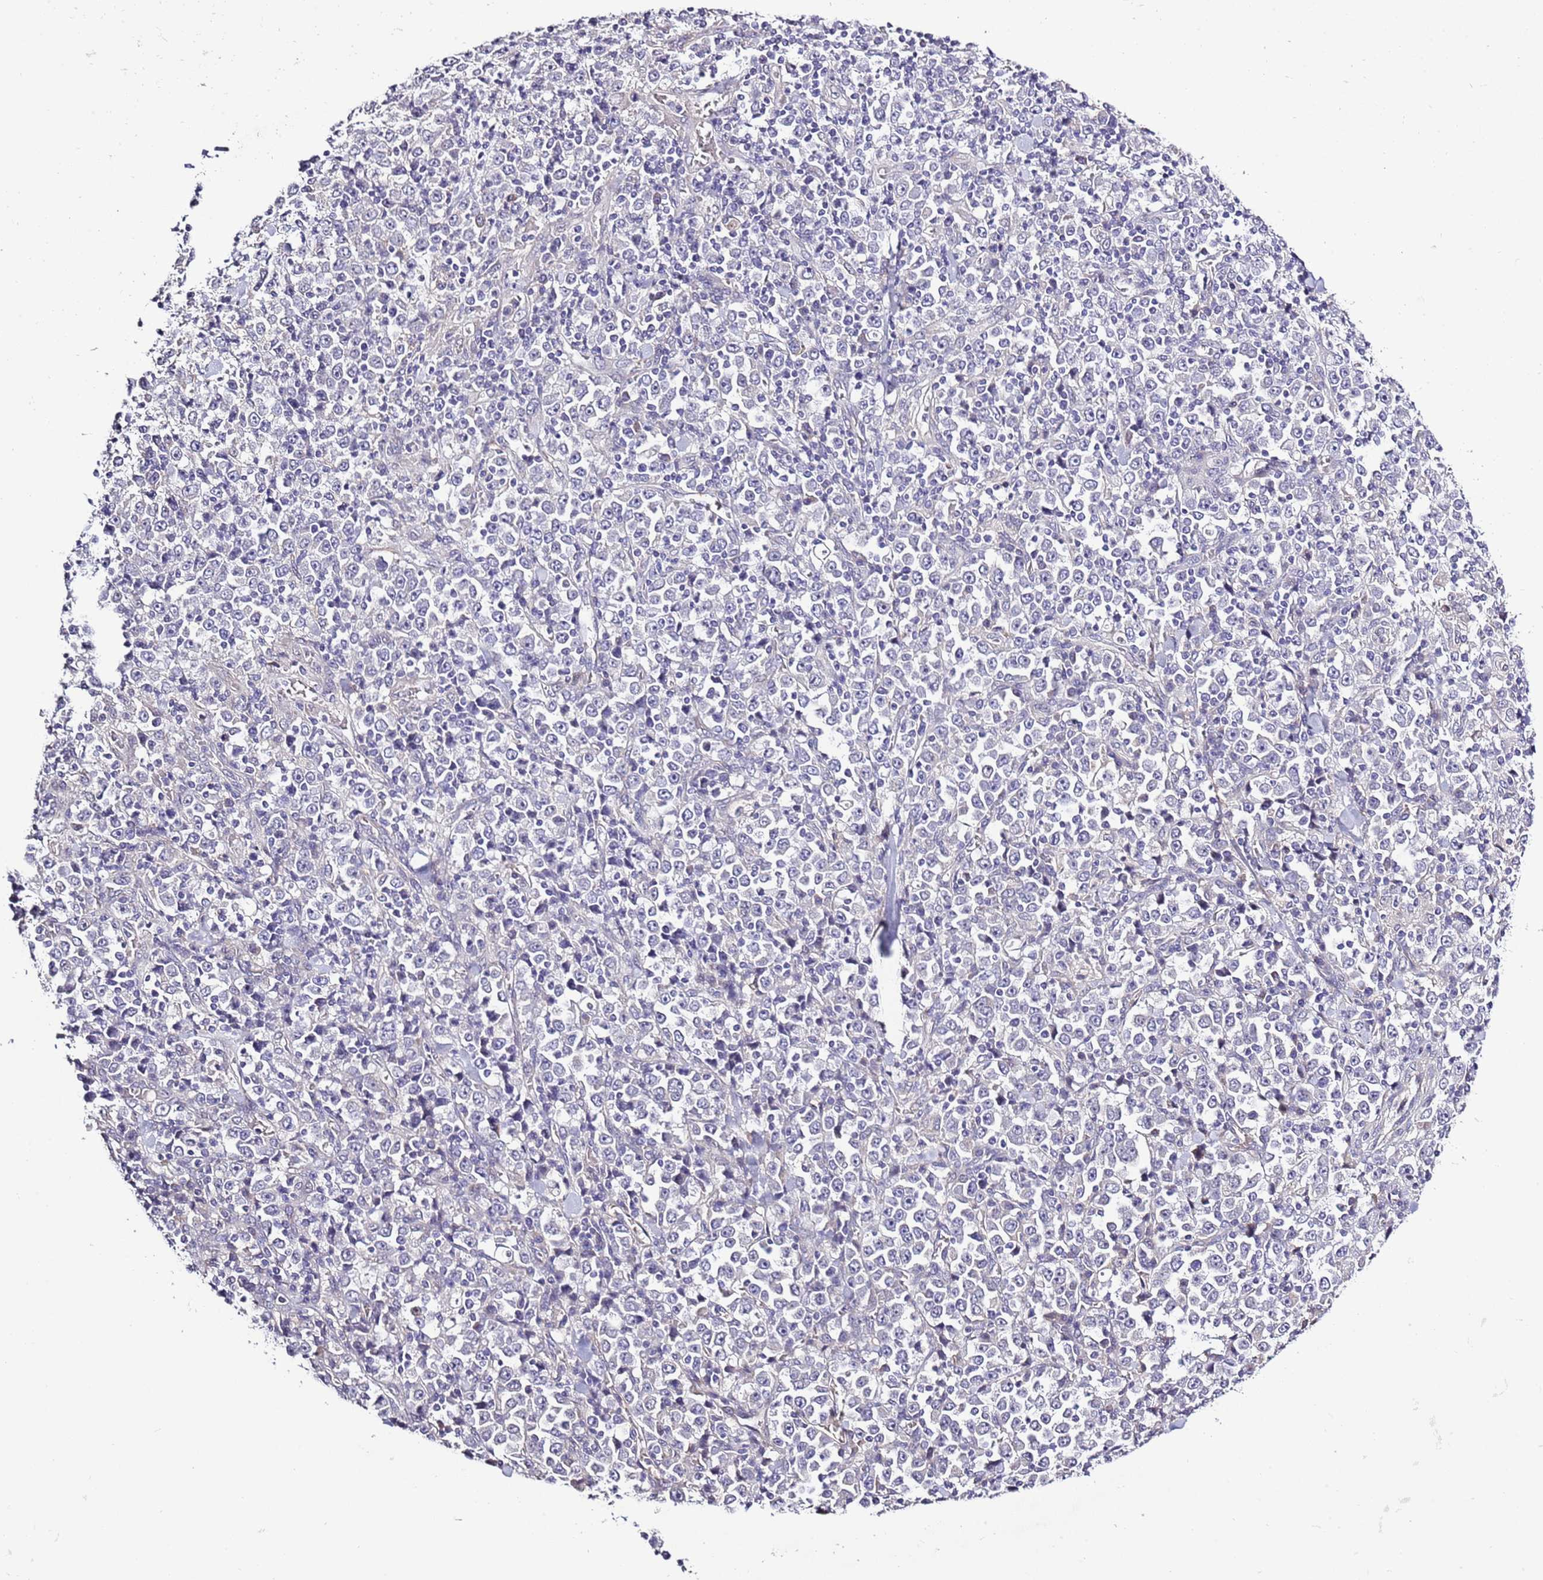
{"staining": {"intensity": "negative", "quantity": "none", "location": "none"}, "tissue": "stomach cancer", "cell_type": "Tumor cells", "image_type": "cancer", "snomed": [{"axis": "morphology", "description": "Normal tissue, NOS"}, {"axis": "morphology", "description": "Adenocarcinoma, NOS"}, {"axis": "topography", "description": "Stomach, upper"}, {"axis": "topography", "description": "Stomach"}], "caption": "The immunohistochemistry (IHC) photomicrograph has no significant expression in tumor cells of stomach adenocarcinoma tissue.", "gene": "LIPJ", "patient": {"sex": "male", "age": 59}}